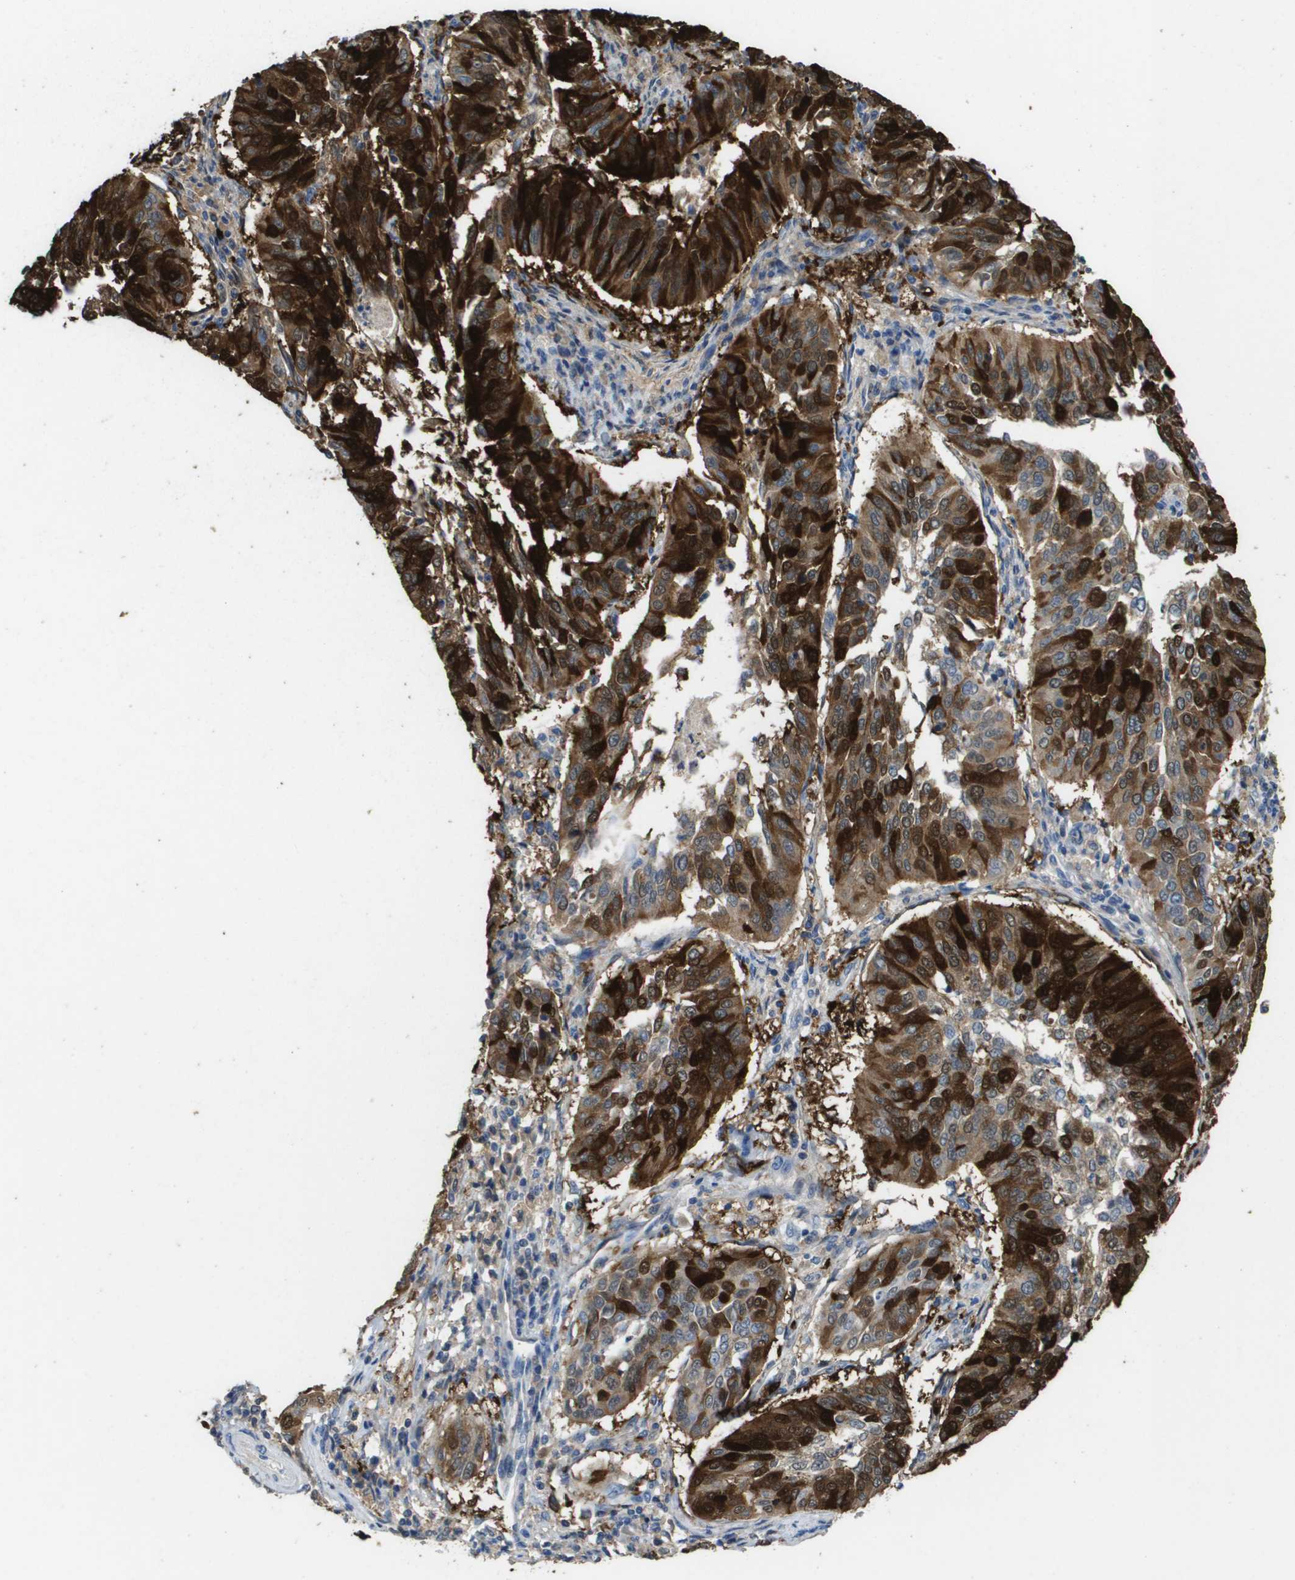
{"staining": {"intensity": "strong", "quantity": ">75%", "location": "cytoplasmic/membranous"}, "tissue": "cervical cancer", "cell_type": "Tumor cells", "image_type": "cancer", "snomed": [{"axis": "morphology", "description": "Normal tissue, NOS"}, {"axis": "morphology", "description": "Squamous cell carcinoma, NOS"}, {"axis": "topography", "description": "Cervix"}], "caption": "A histopathology image showing strong cytoplasmic/membranous positivity in approximately >75% of tumor cells in cervical cancer (squamous cell carcinoma), as visualized by brown immunohistochemical staining.", "gene": "FABP5", "patient": {"sex": "female", "age": 39}}